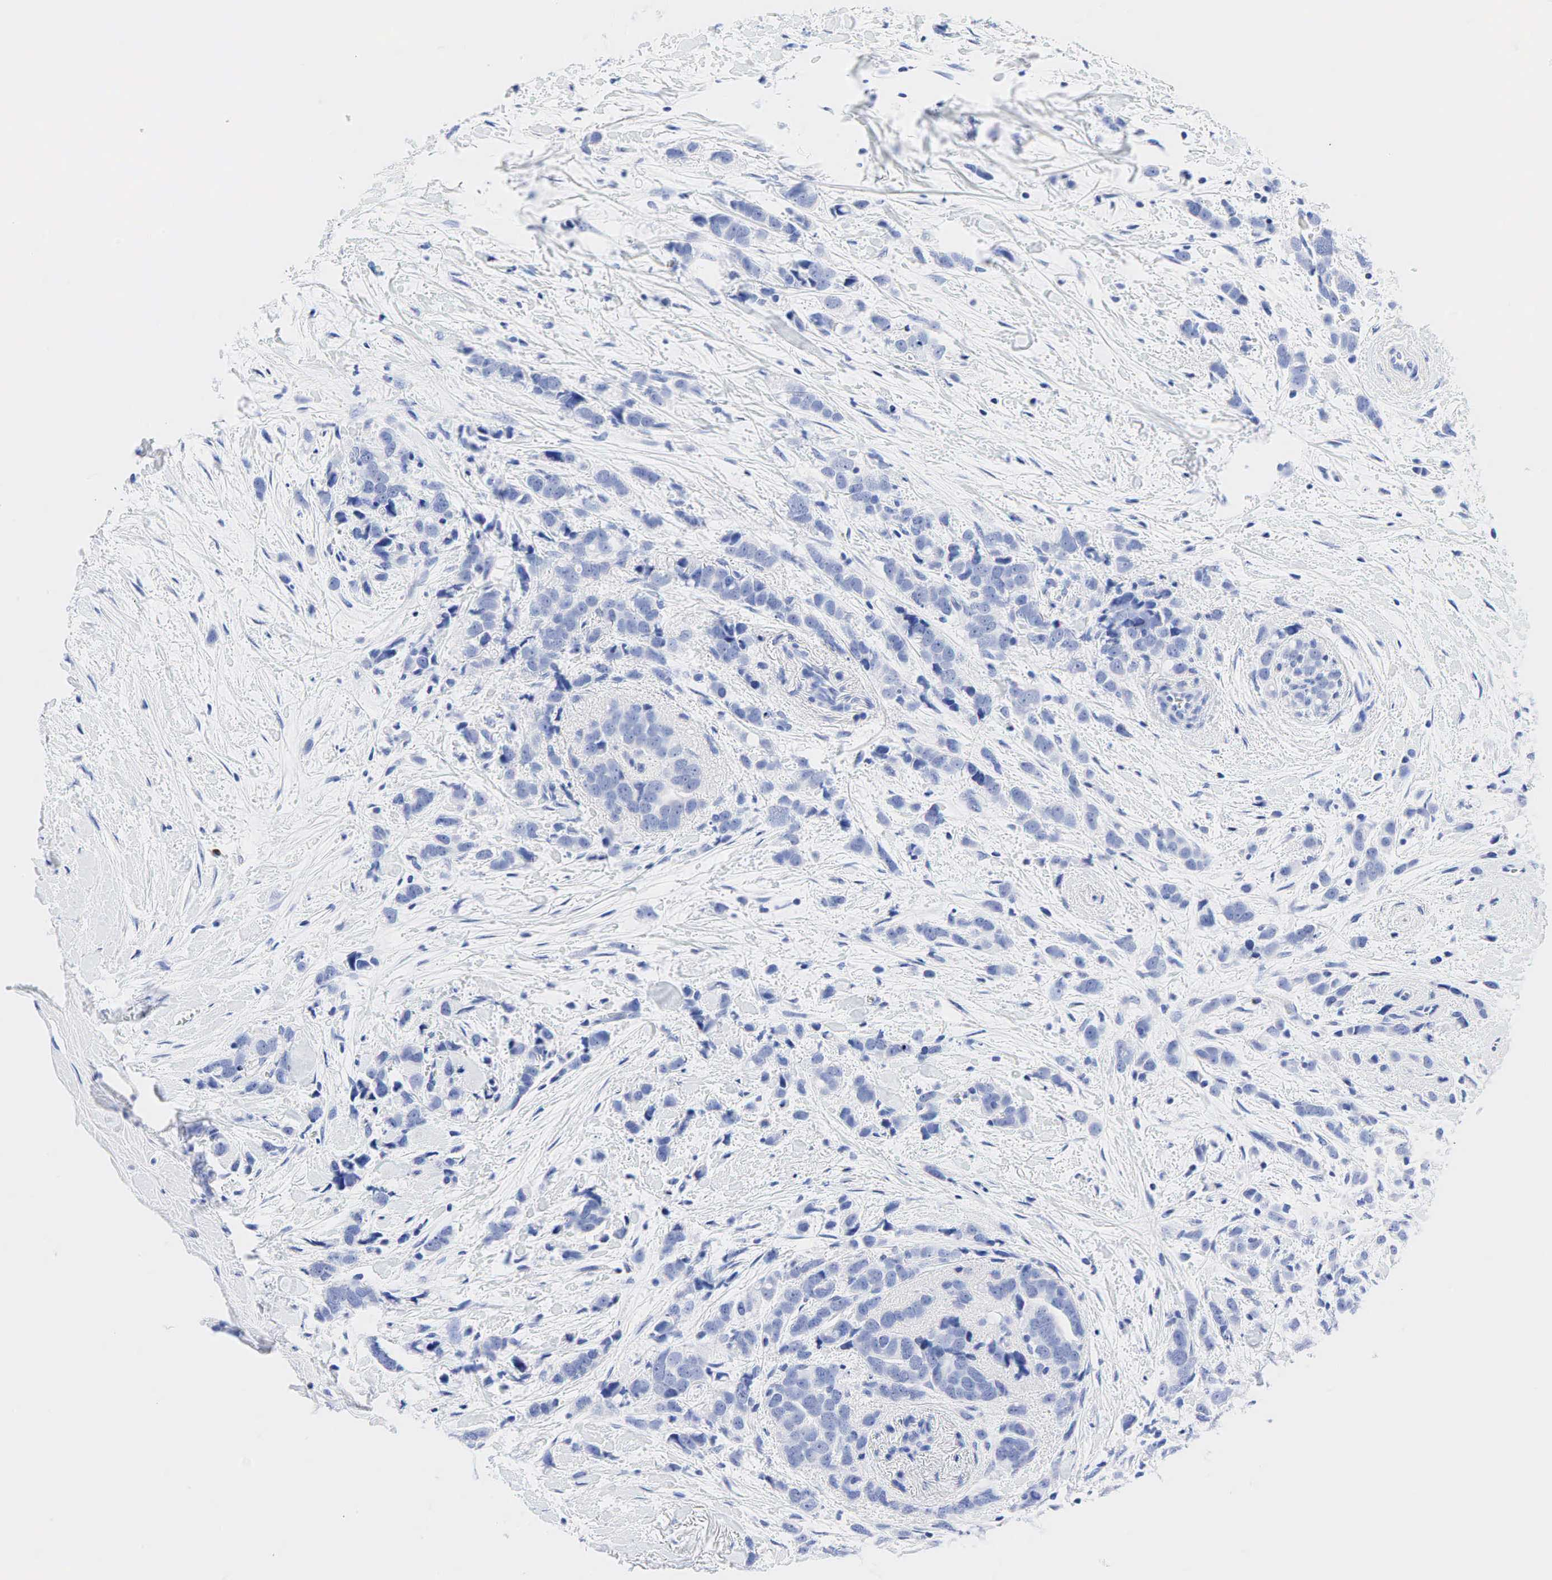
{"staining": {"intensity": "negative", "quantity": "none", "location": "none"}, "tissue": "breast cancer", "cell_type": "Tumor cells", "image_type": "cancer", "snomed": [{"axis": "morphology", "description": "Lobular carcinoma"}, {"axis": "topography", "description": "Breast"}], "caption": "This photomicrograph is of breast cancer stained with IHC to label a protein in brown with the nuclei are counter-stained blue. There is no staining in tumor cells. Nuclei are stained in blue.", "gene": "NKX2-1", "patient": {"sex": "female", "age": 57}}